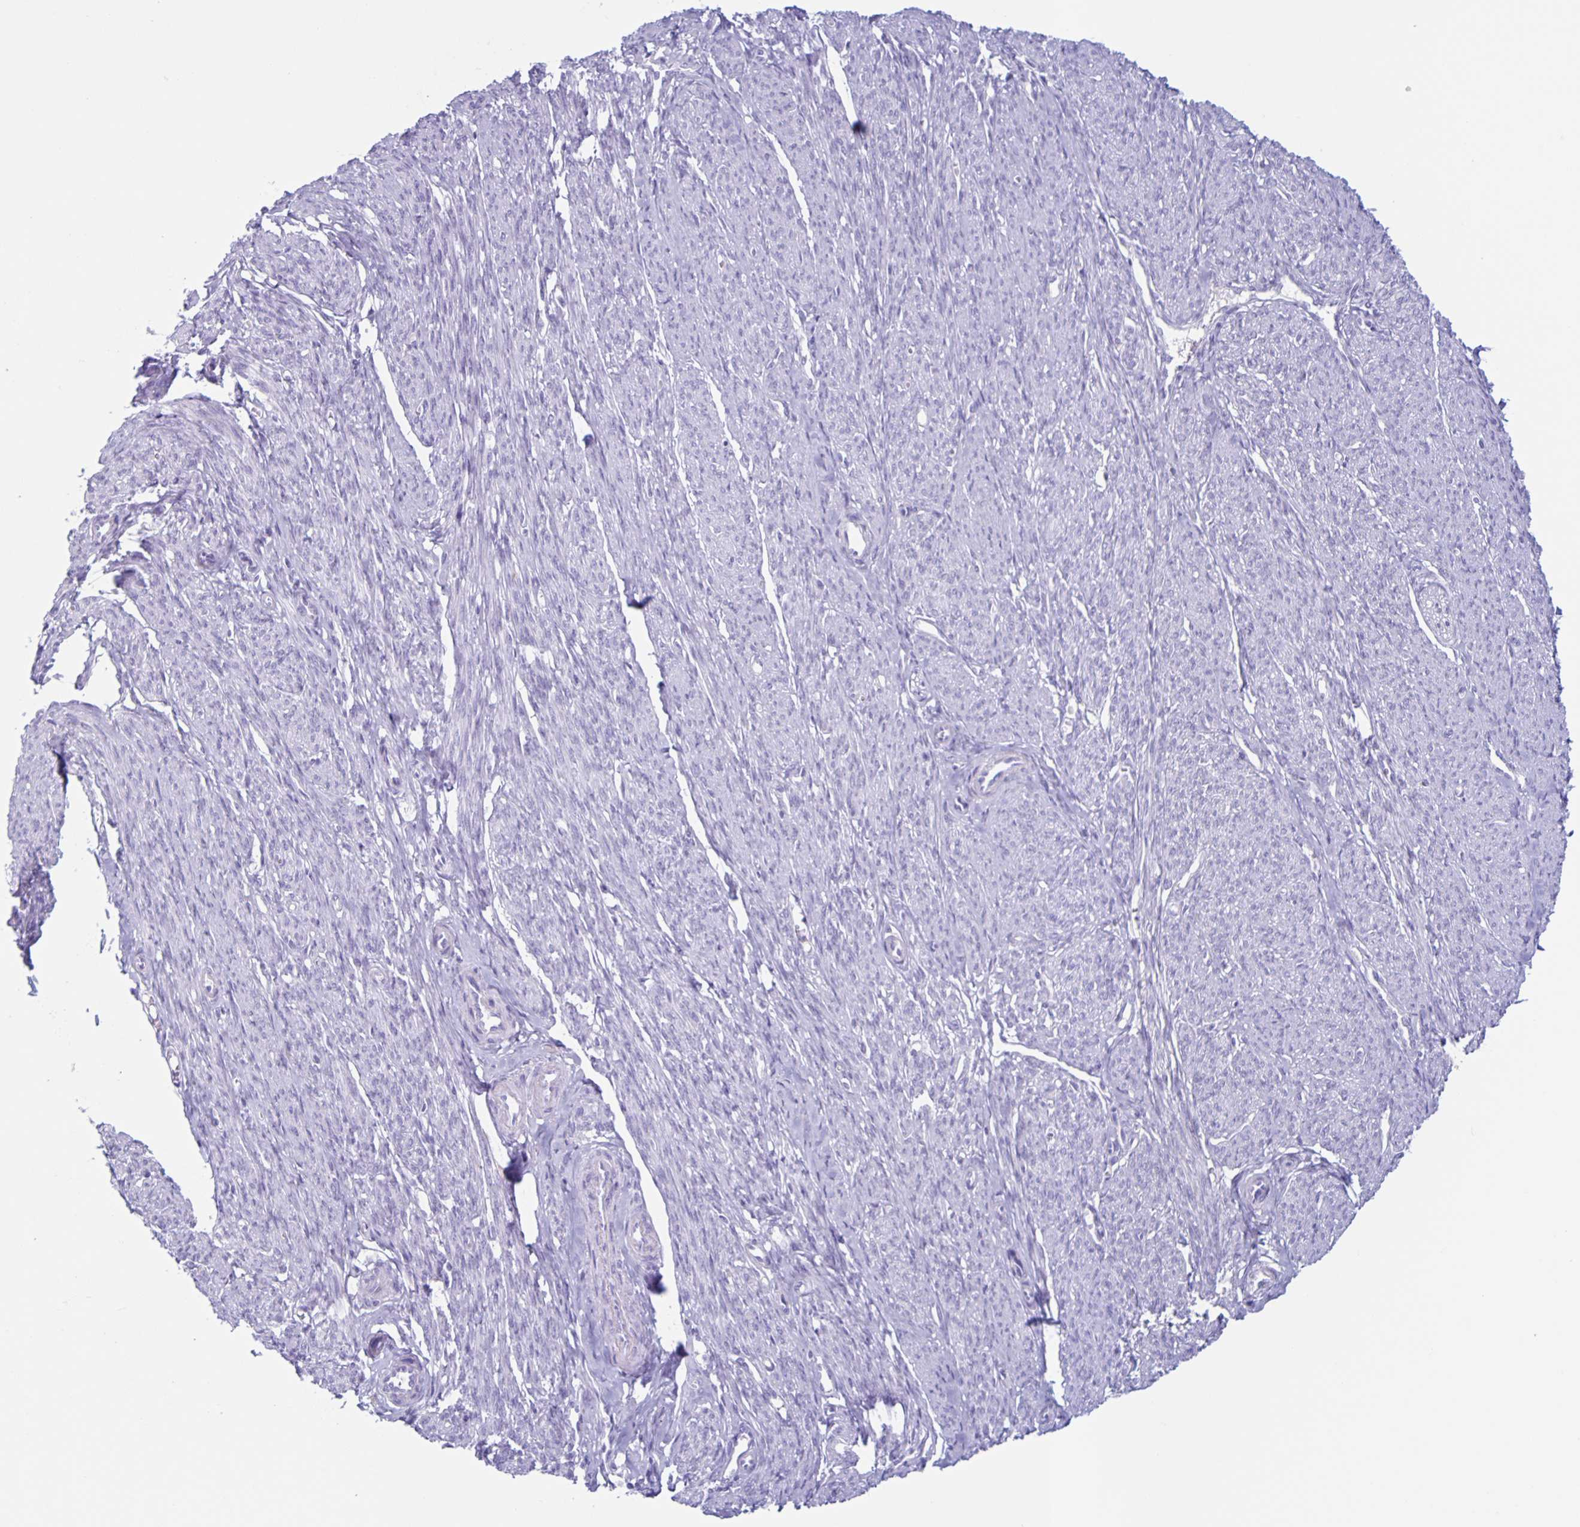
{"staining": {"intensity": "negative", "quantity": "none", "location": "none"}, "tissue": "smooth muscle", "cell_type": "Smooth muscle cells", "image_type": "normal", "snomed": [{"axis": "morphology", "description": "Normal tissue, NOS"}, {"axis": "topography", "description": "Smooth muscle"}], "caption": "This is a photomicrograph of immunohistochemistry staining of benign smooth muscle, which shows no staining in smooth muscle cells. Brightfield microscopy of immunohistochemistry stained with DAB (3,3'-diaminobenzidine) (brown) and hematoxylin (blue), captured at high magnification.", "gene": "CT45A10", "patient": {"sex": "female", "age": 65}}